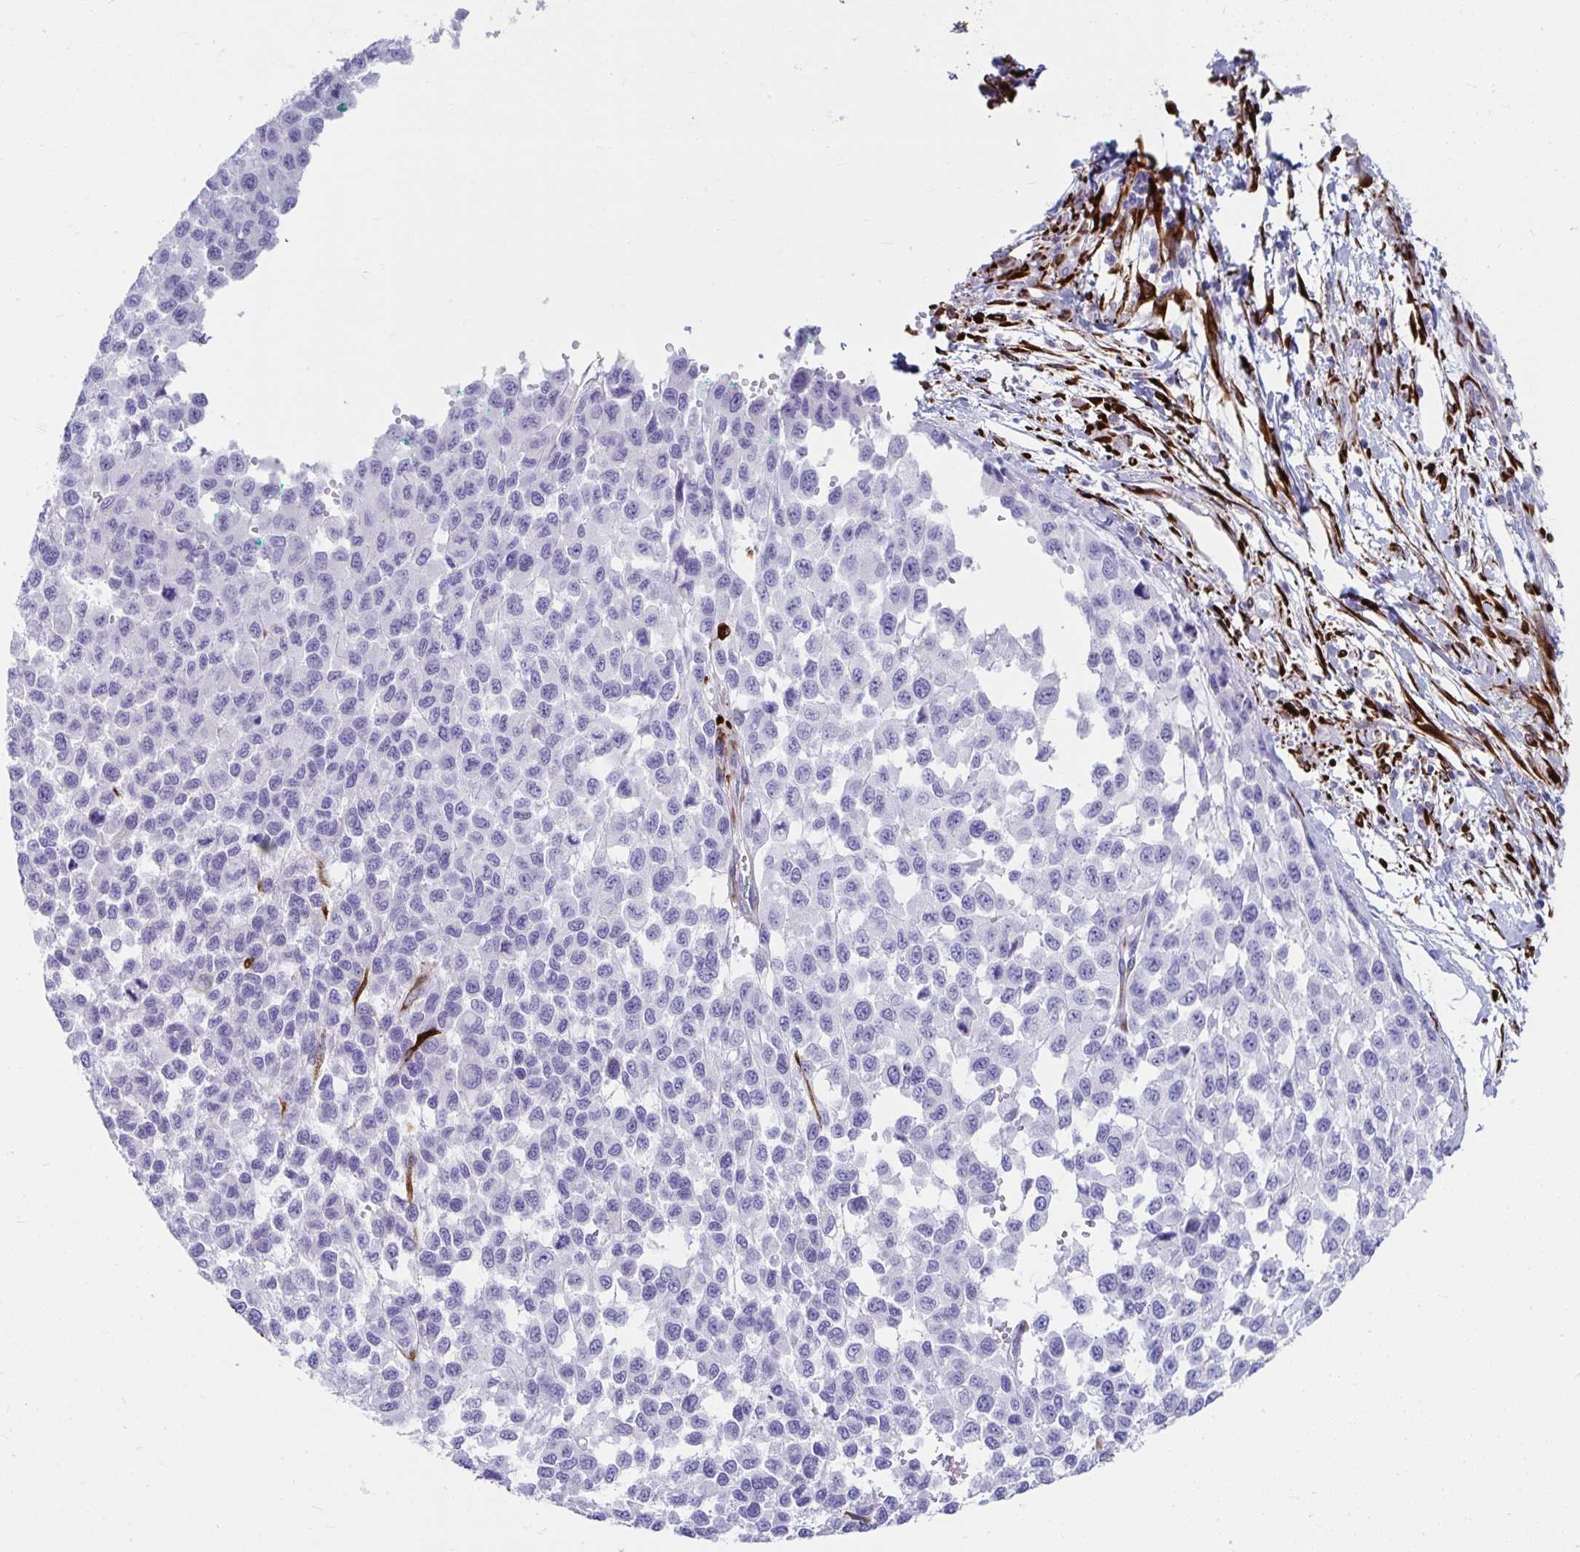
{"staining": {"intensity": "negative", "quantity": "none", "location": "none"}, "tissue": "melanoma", "cell_type": "Tumor cells", "image_type": "cancer", "snomed": [{"axis": "morphology", "description": "Malignant melanoma, NOS"}, {"axis": "topography", "description": "Skin"}], "caption": "This is an IHC micrograph of malignant melanoma. There is no expression in tumor cells.", "gene": "GRXCR2", "patient": {"sex": "male", "age": 62}}